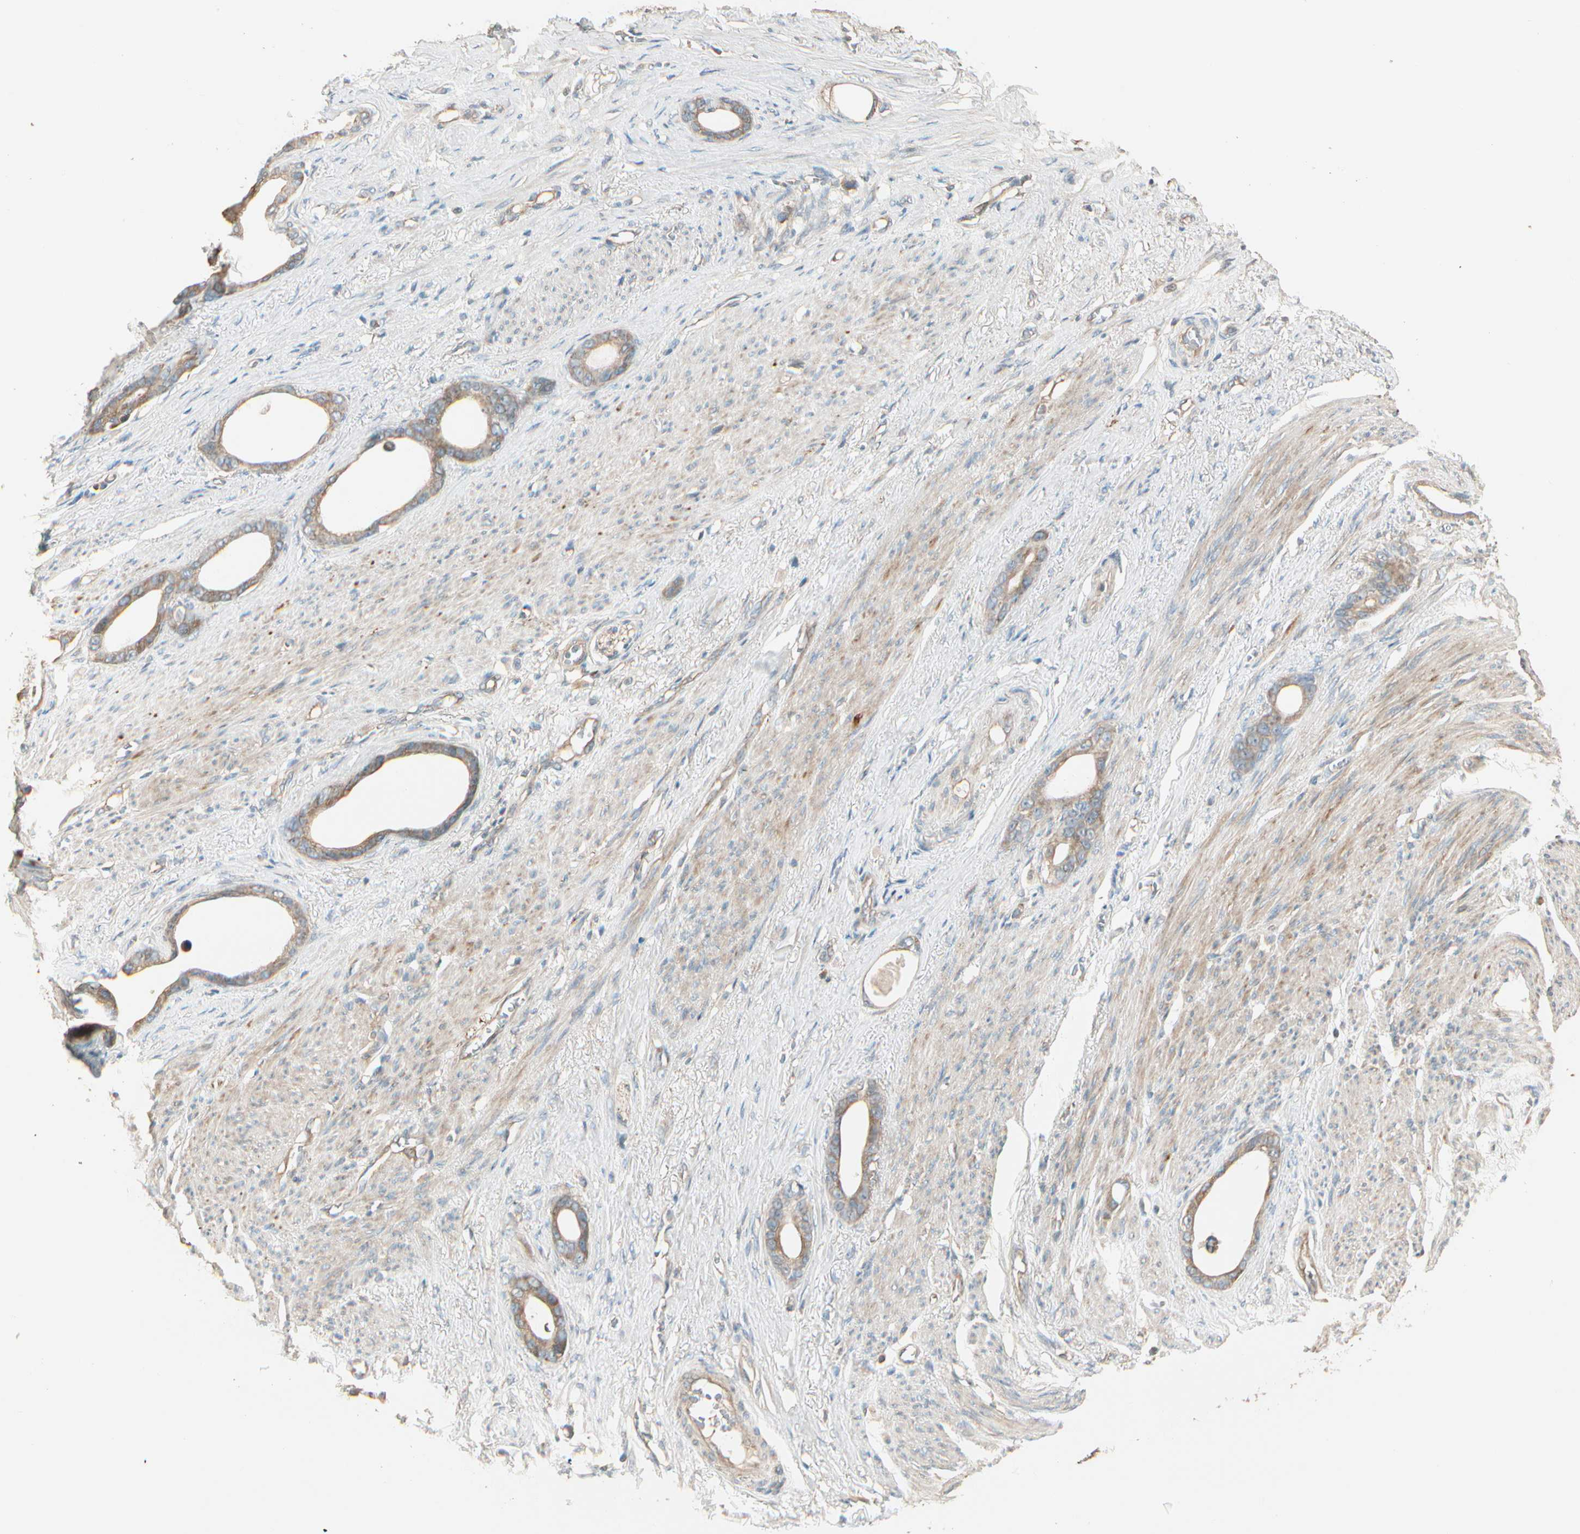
{"staining": {"intensity": "moderate", "quantity": ">75%", "location": "cytoplasmic/membranous"}, "tissue": "stomach cancer", "cell_type": "Tumor cells", "image_type": "cancer", "snomed": [{"axis": "morphology", "description": "Adenocarcinoma, NOS"}, {"axis": "topography", "description": "Stomach"}], "caption": "Protein staining of stomach cancer (adenocarcinoma) tissue reveals moderate cytoplasmic/membranous positivity in approximately >75% of tumor cells. The staining is performed using DAB (3,3'-diaminobenzidine) brown chromogen to label protein expression. The nuclei are counter-stained blue using hematoxylin.", "gene": "TNFRSF21", "patient": {"sex": "female", "age": 75}}